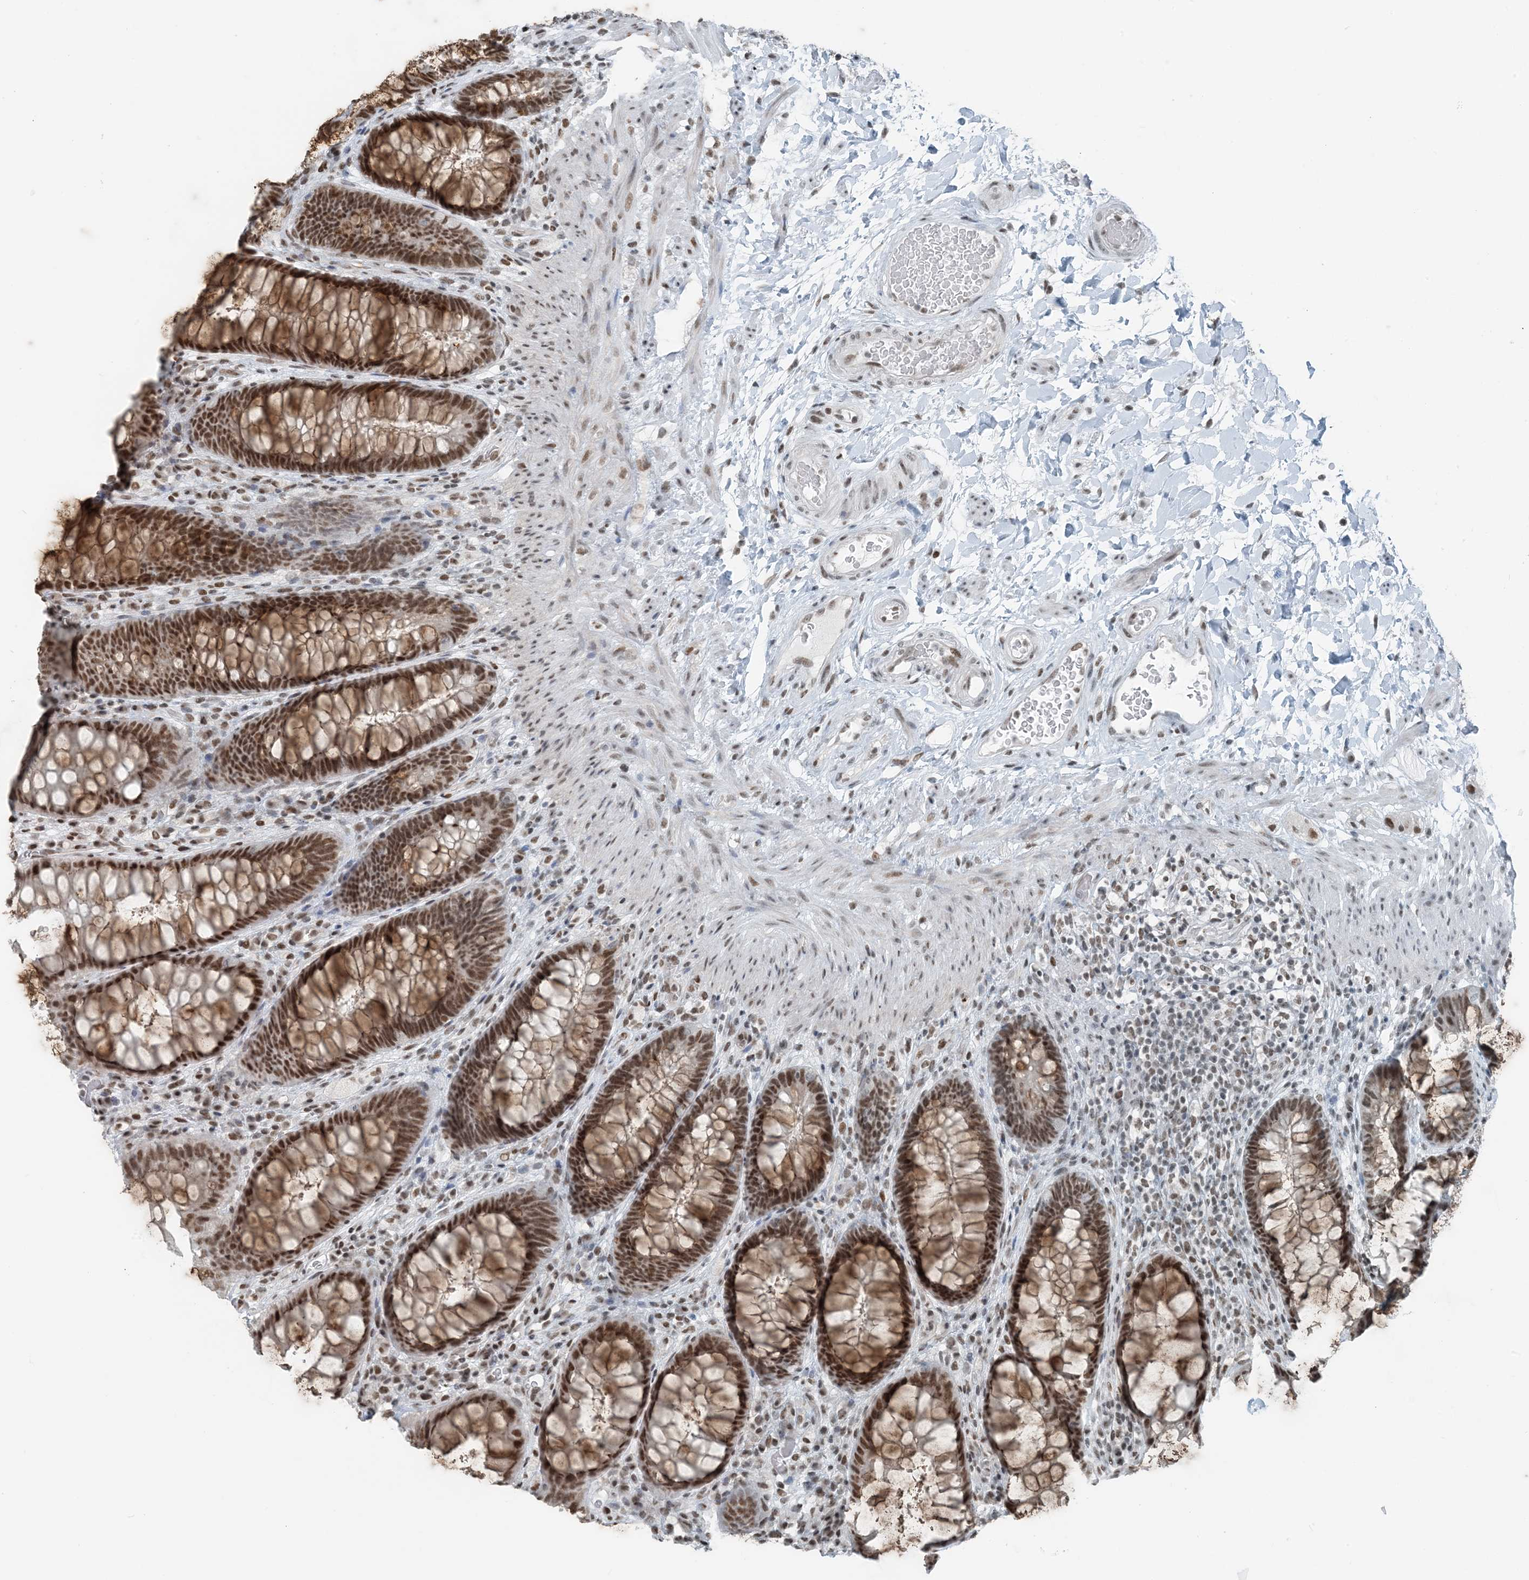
{"staining": {"intensity": "moderate", "quantity": ">75%", "location": "cytoplasmic/membranous,nuclear"}, "tissue": "rectum", "cell_type": "Glandular cells", "image_type": "normal", "snomed": [{"axis": "morphology", "description": "Normal tissue, NOS"}, {"axis": "topography", "description": "Rectum"}], "caption": "Brown immunohistochemical staining in benign human rectum exhibits moderate cytoplasmic/membranous,nuclear staining in approximately >75% of glandular cells. (Stains: DAB in brown, nuclei in blue, Microscopy: brightfield microscopy at high magnification).", "gene": "ZNF500", "patient": {"sex": "female", "age": 46}}